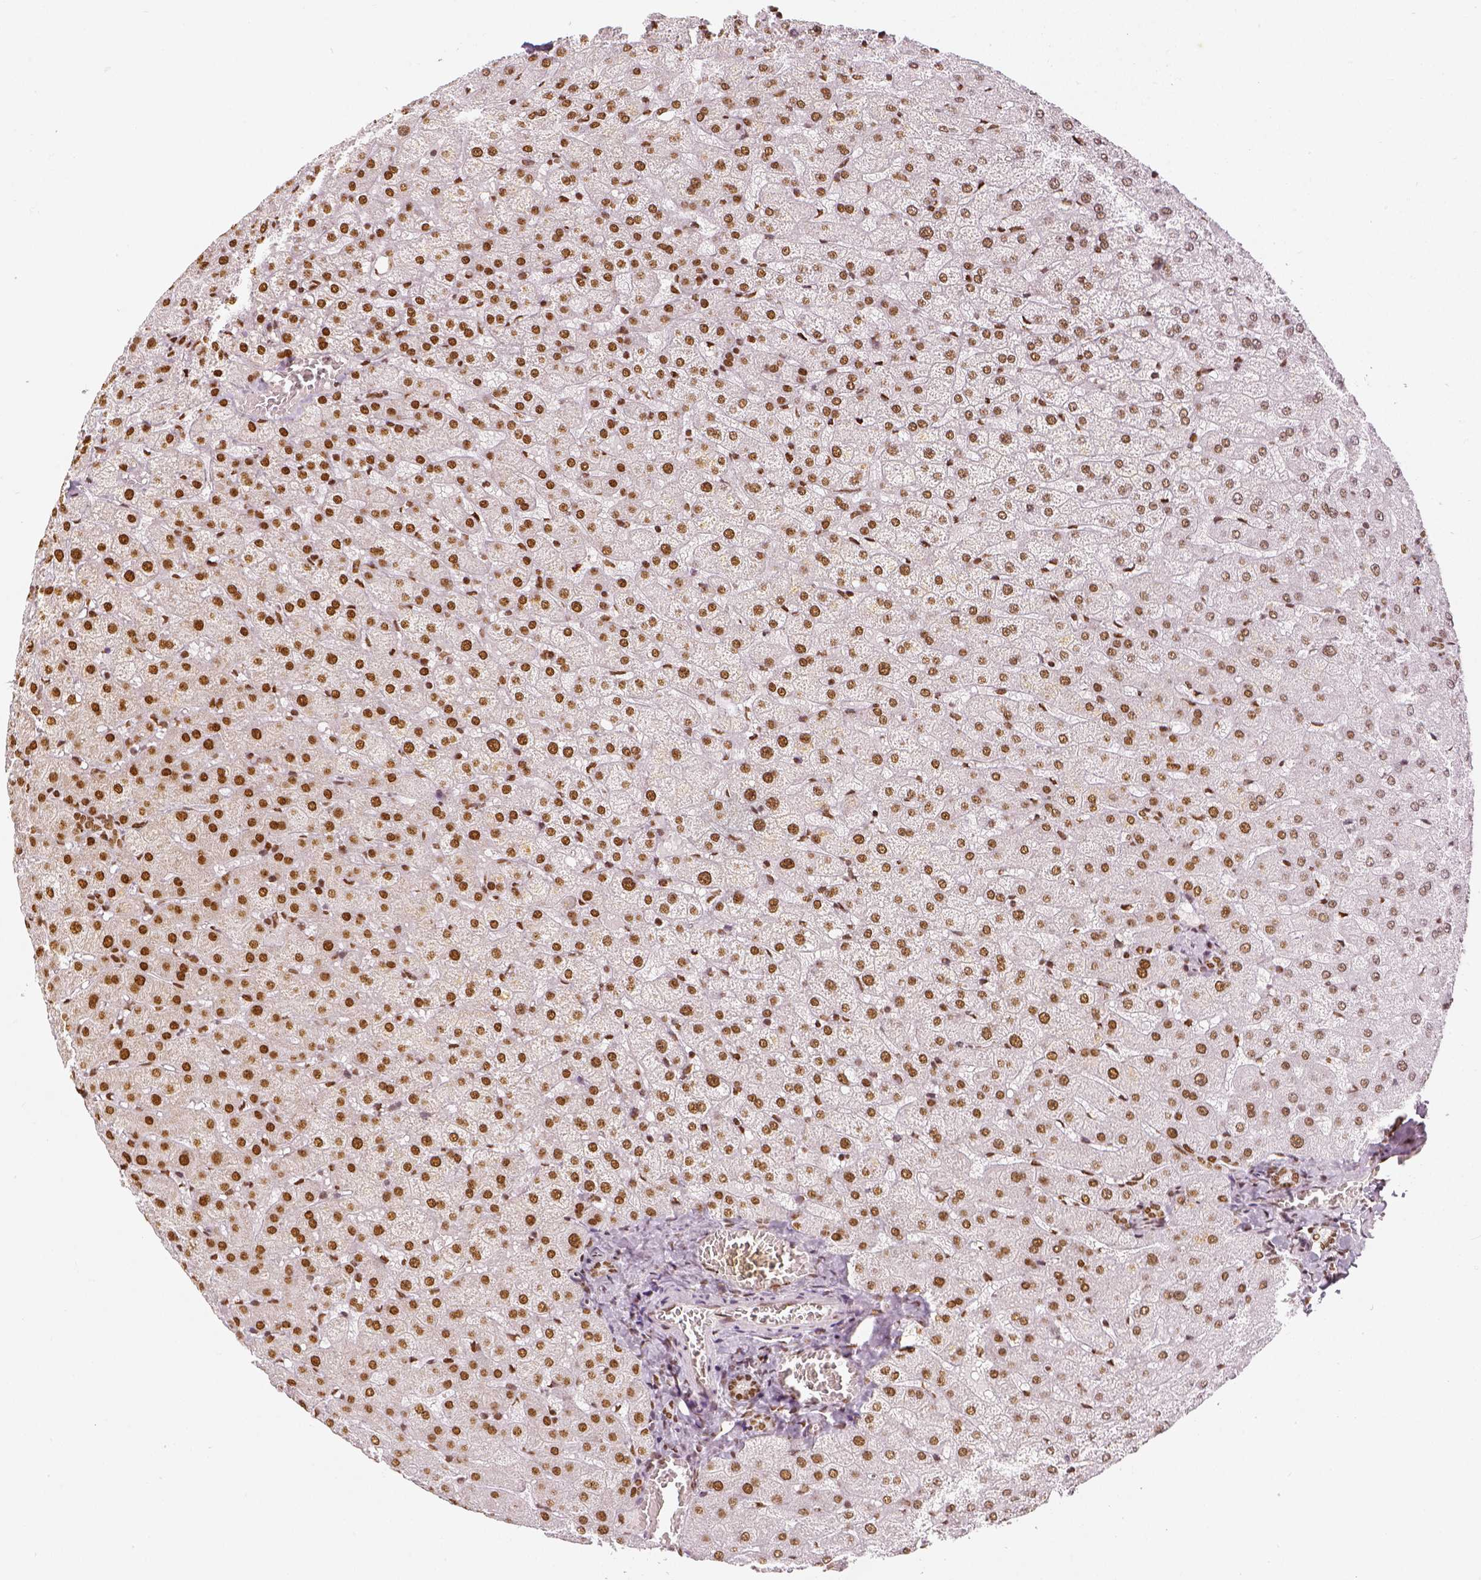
{"staining": {"intensity": "moderate", "quantity": ">75%", "location": "nuclear"}, "tissue": "liver", "cell_type": "Cholangiocytes", "image_type": "normal", "snomed": [{"axis": "morphology", "description": "Normal tissue, NOS"}, {"axis": "topography", "description": "Liver"}], "caption": "A brown stain labels moderate nuclear expression of a protein in cholangiocytes of benign liver.", "gene": "KDM5B", "patient": {"sex": "female", "age": 50}}